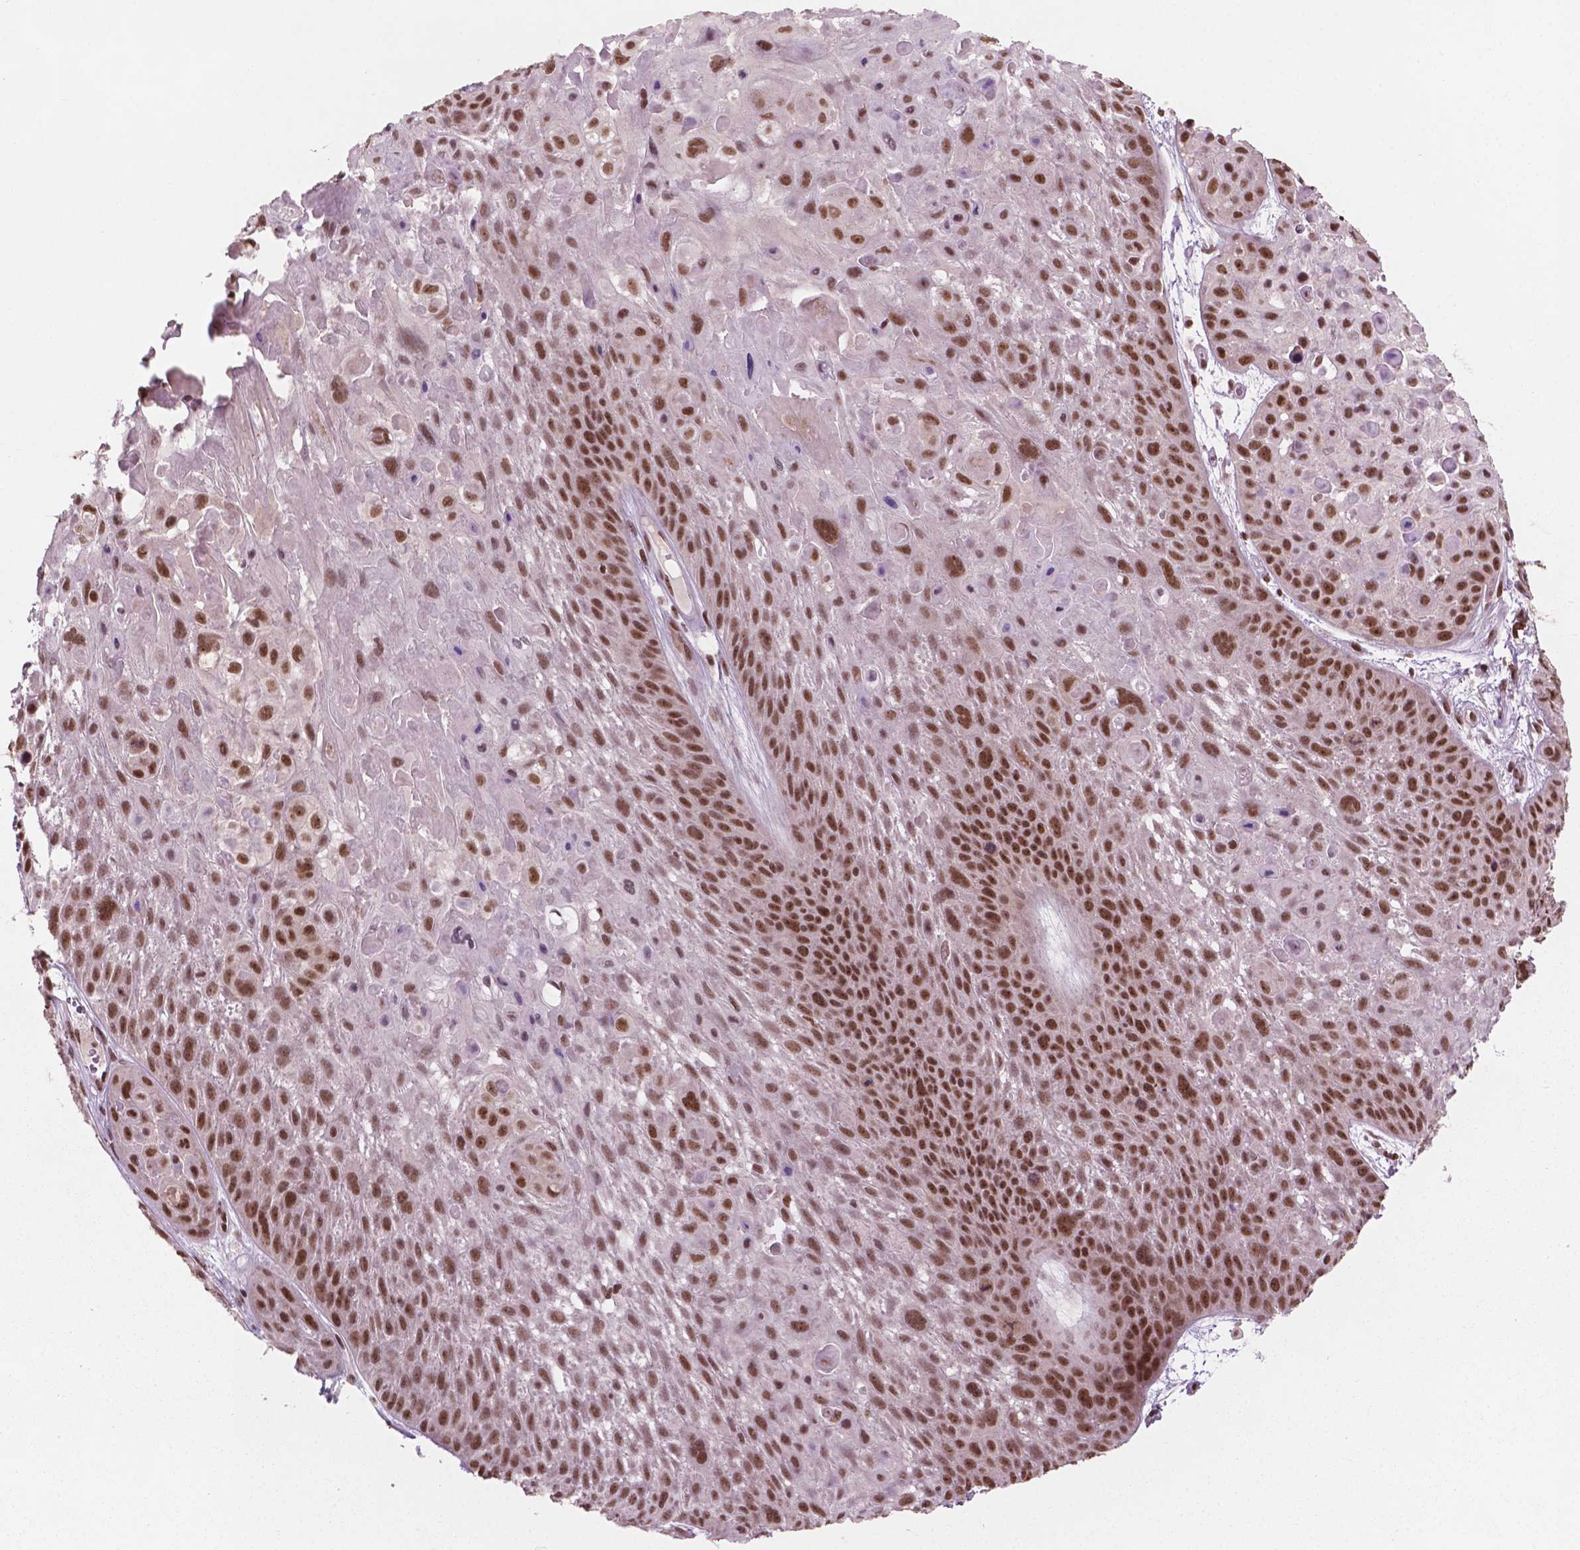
{"staining": {"intensity": "moderate", "quantity": ">75%", "location": "nuclear"}, "tissue": "skin cancer", "cell_type": "Tumor cells", "image_type": "cancer", "snomed": [{"axis": "morphology", "description": "Squamous cell carcinoma, NOS"}, {"axis": "topography", "description": "Skin"}, {"axis": "topography", "description": "Anal"}], "caption": "Squamous cell carcinoma (skin) was stained to show a protein in brown. There is medium levels of moderate nuclear staining in approximately >75% of tumor cells.", "gene": "POLR2E", "patient": {"sex": "female", "age": 75}}